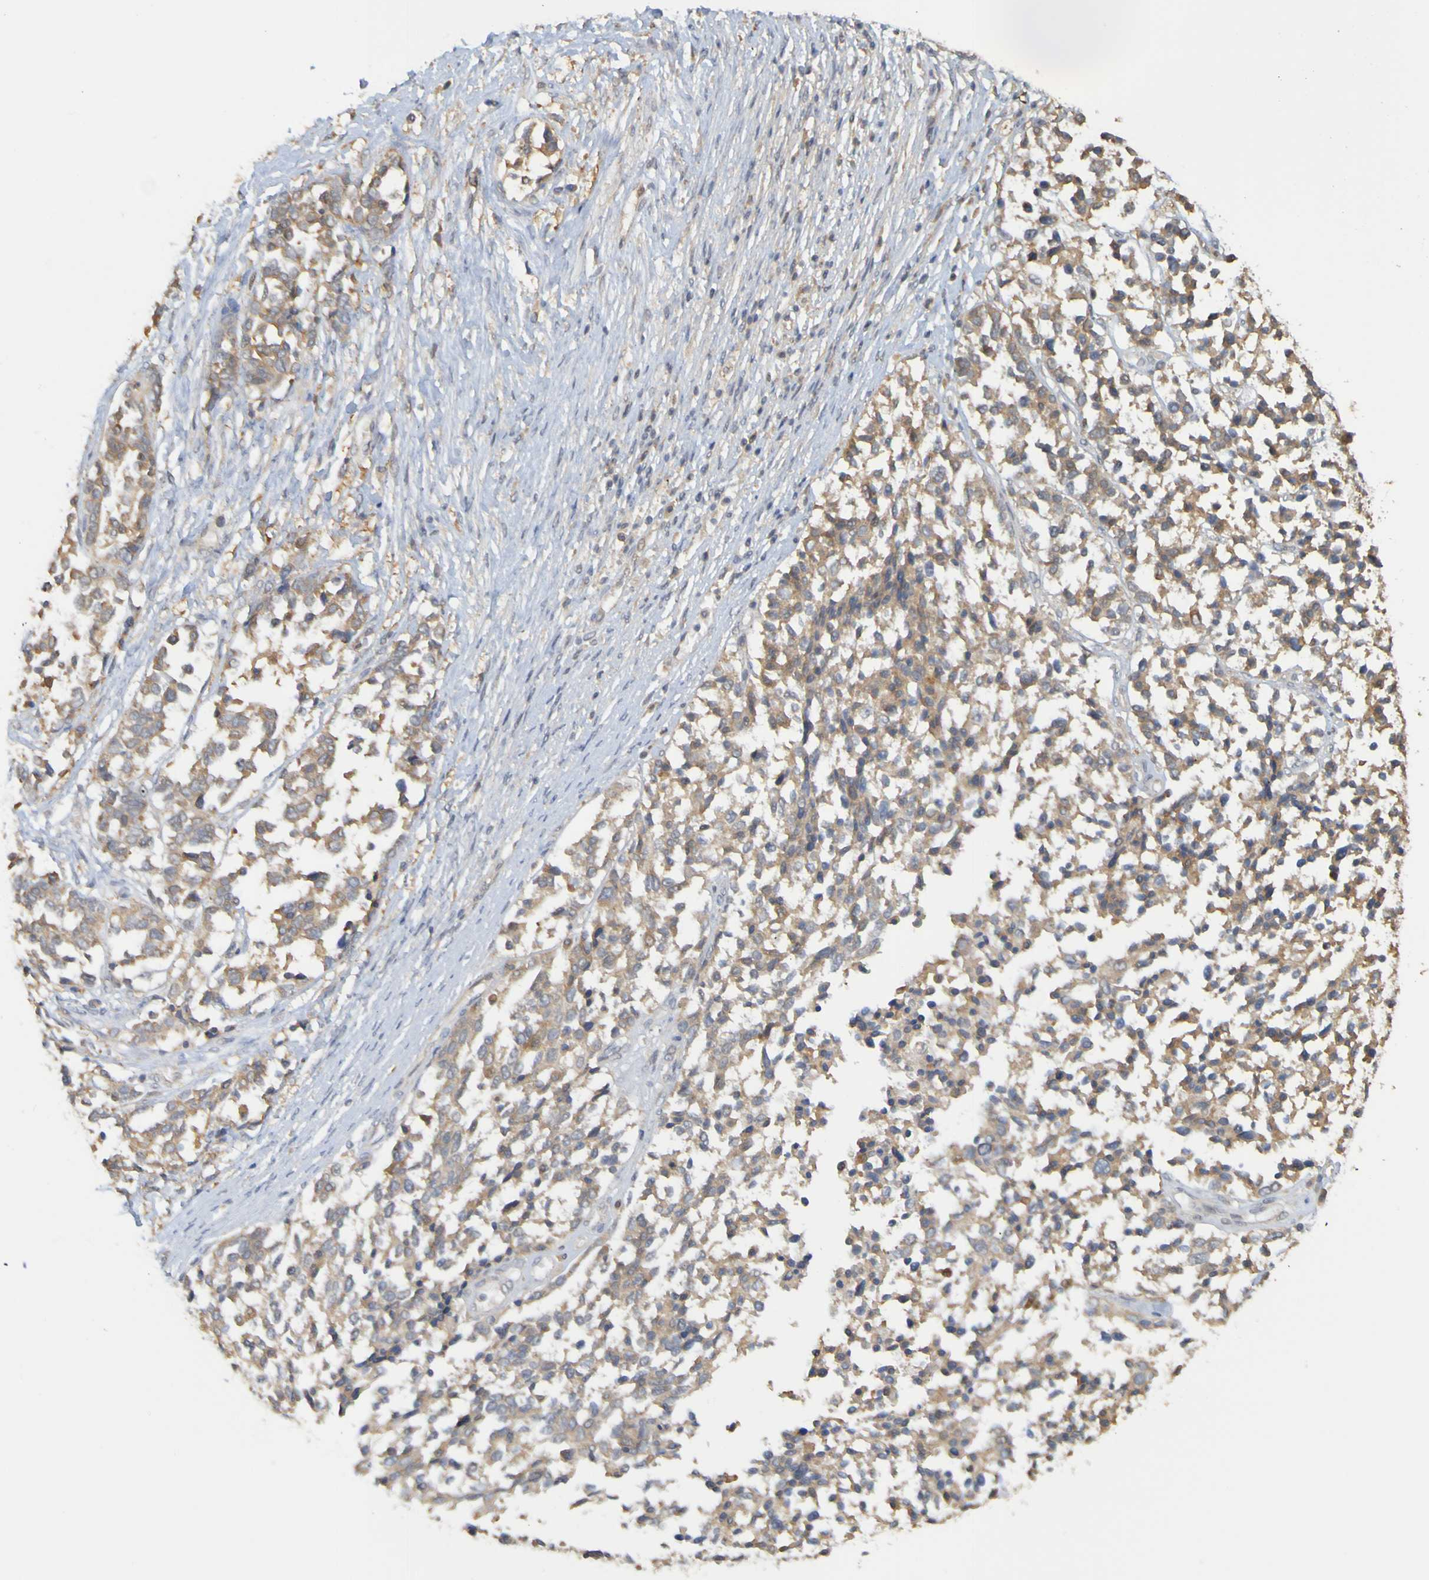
{"staining": {"intensity": "moderate", "quantity": ">75%", "location": "cytoplasmic/membranous"}, "tissue": "ovarian cancer", "cell_type": "Tumor cells", "image_type": "cancer", "snomed": [{"axis": "morphology", "description": "Cystadenocarcinoma, serous, NOS"}, {"axis": "topography", "description": "Ovary"}], "caption": "Immunohistochemical staining of ovarian cancer shows medium levels of moderate cytoplasmic/membranous protein staining in approximately >75% of tumor cells.", "gene": "NAV2", "patient": {"sex": "female", "age": 44}}